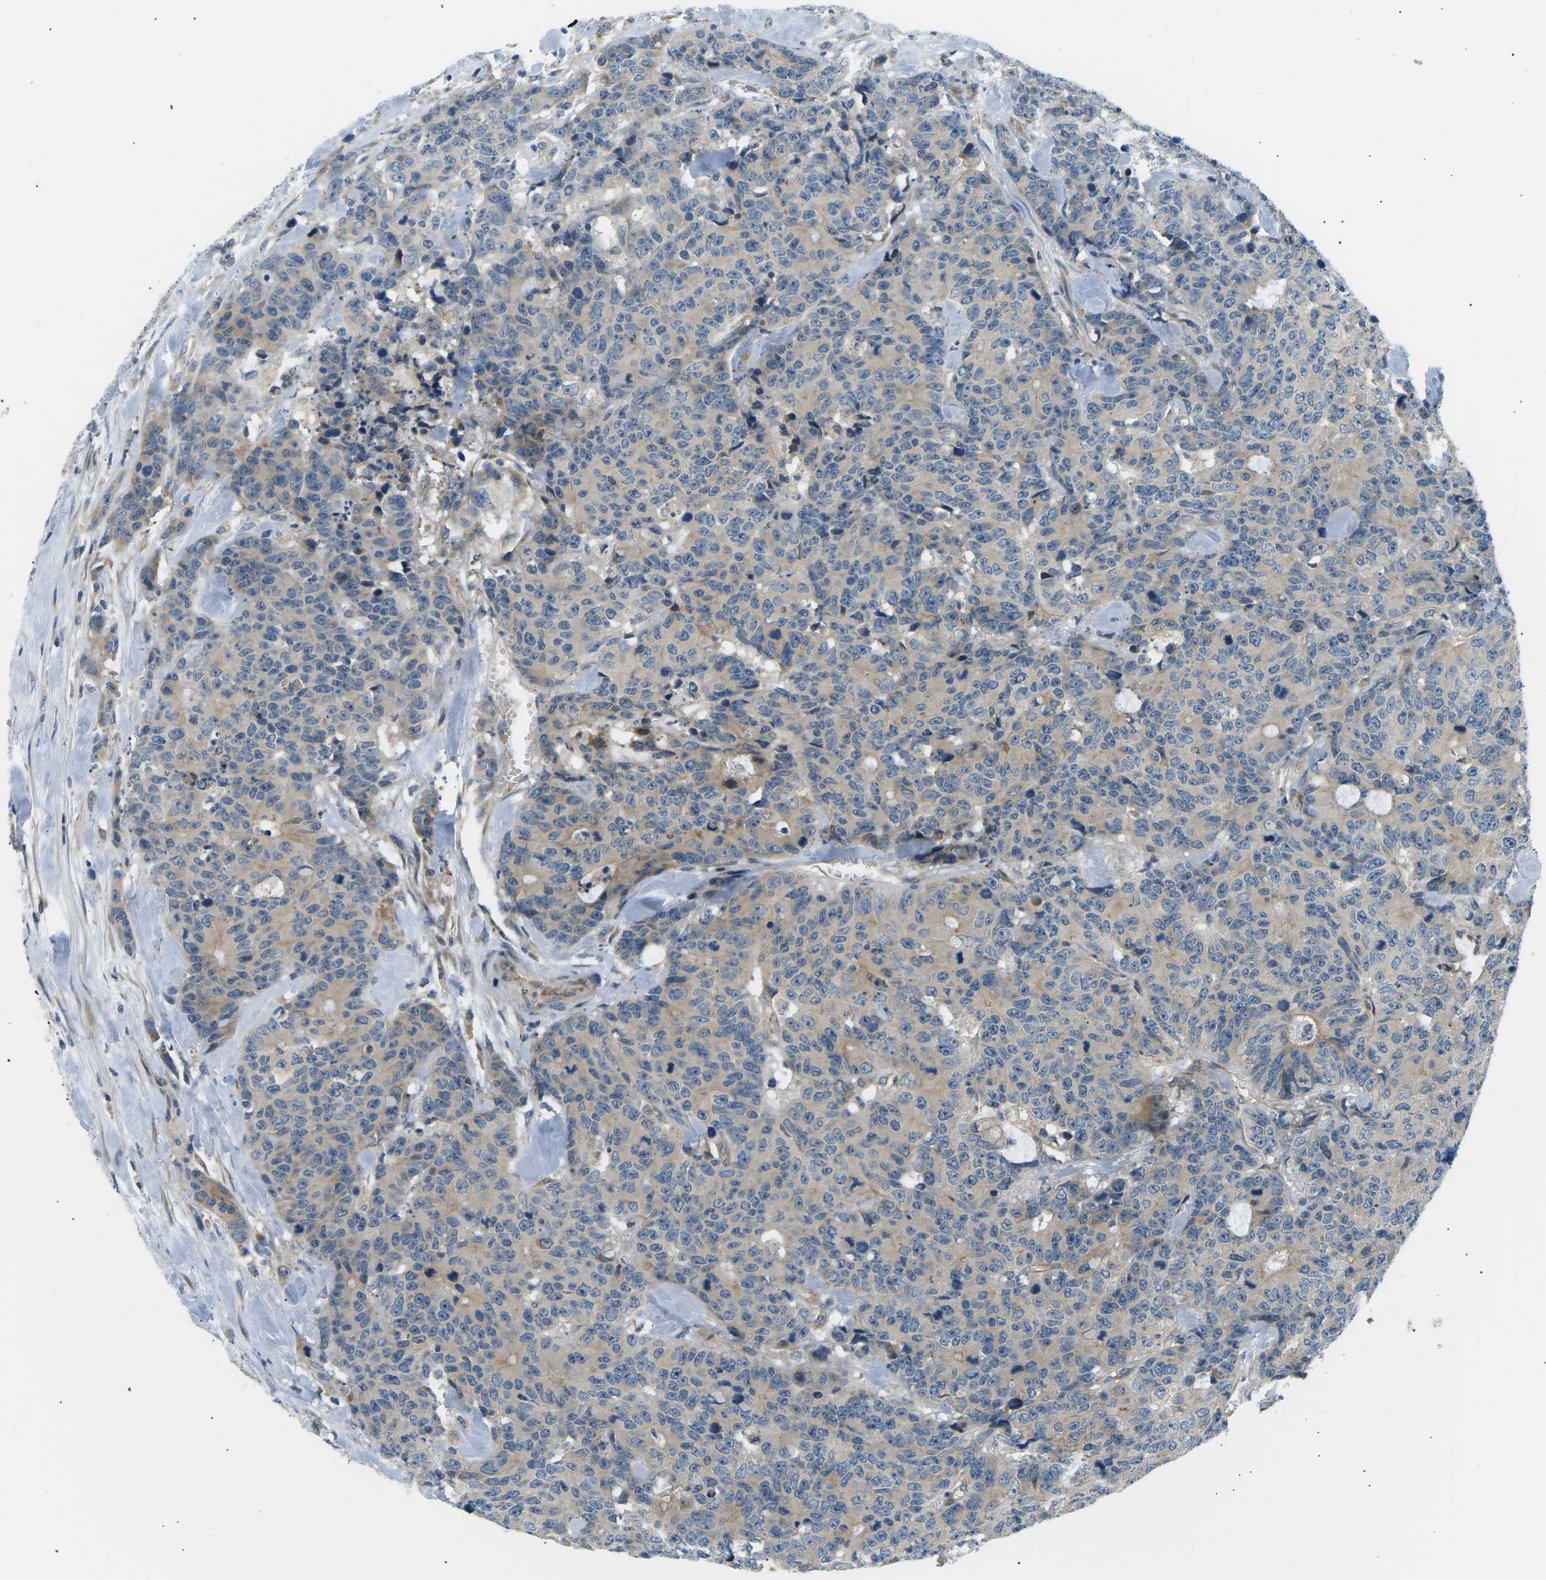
{"staining": {"intensity": "moderate", "quantity": ">75%", "location": "cytoplasmic/membranous"}, "tissue": "colorectal cancer", "cell_type": "Tumor cells", "image_type": "cancer", "snomed": [{"axis": "morphology", "description": "Adenocarcinoma, NOS"}, {"axis": "topography", "description": "Colon"}], "caption": "Immunohistochemistry (IHC) micrograph of adenocarcinoma (colorectal) stained for a protein (brown), which reveals medium levels of moderate cytoplasmic/membranous staining in about >75% of tumor cells.", "gene": "TBC1D8", "patient": {"sex": "female", "age": 86}}